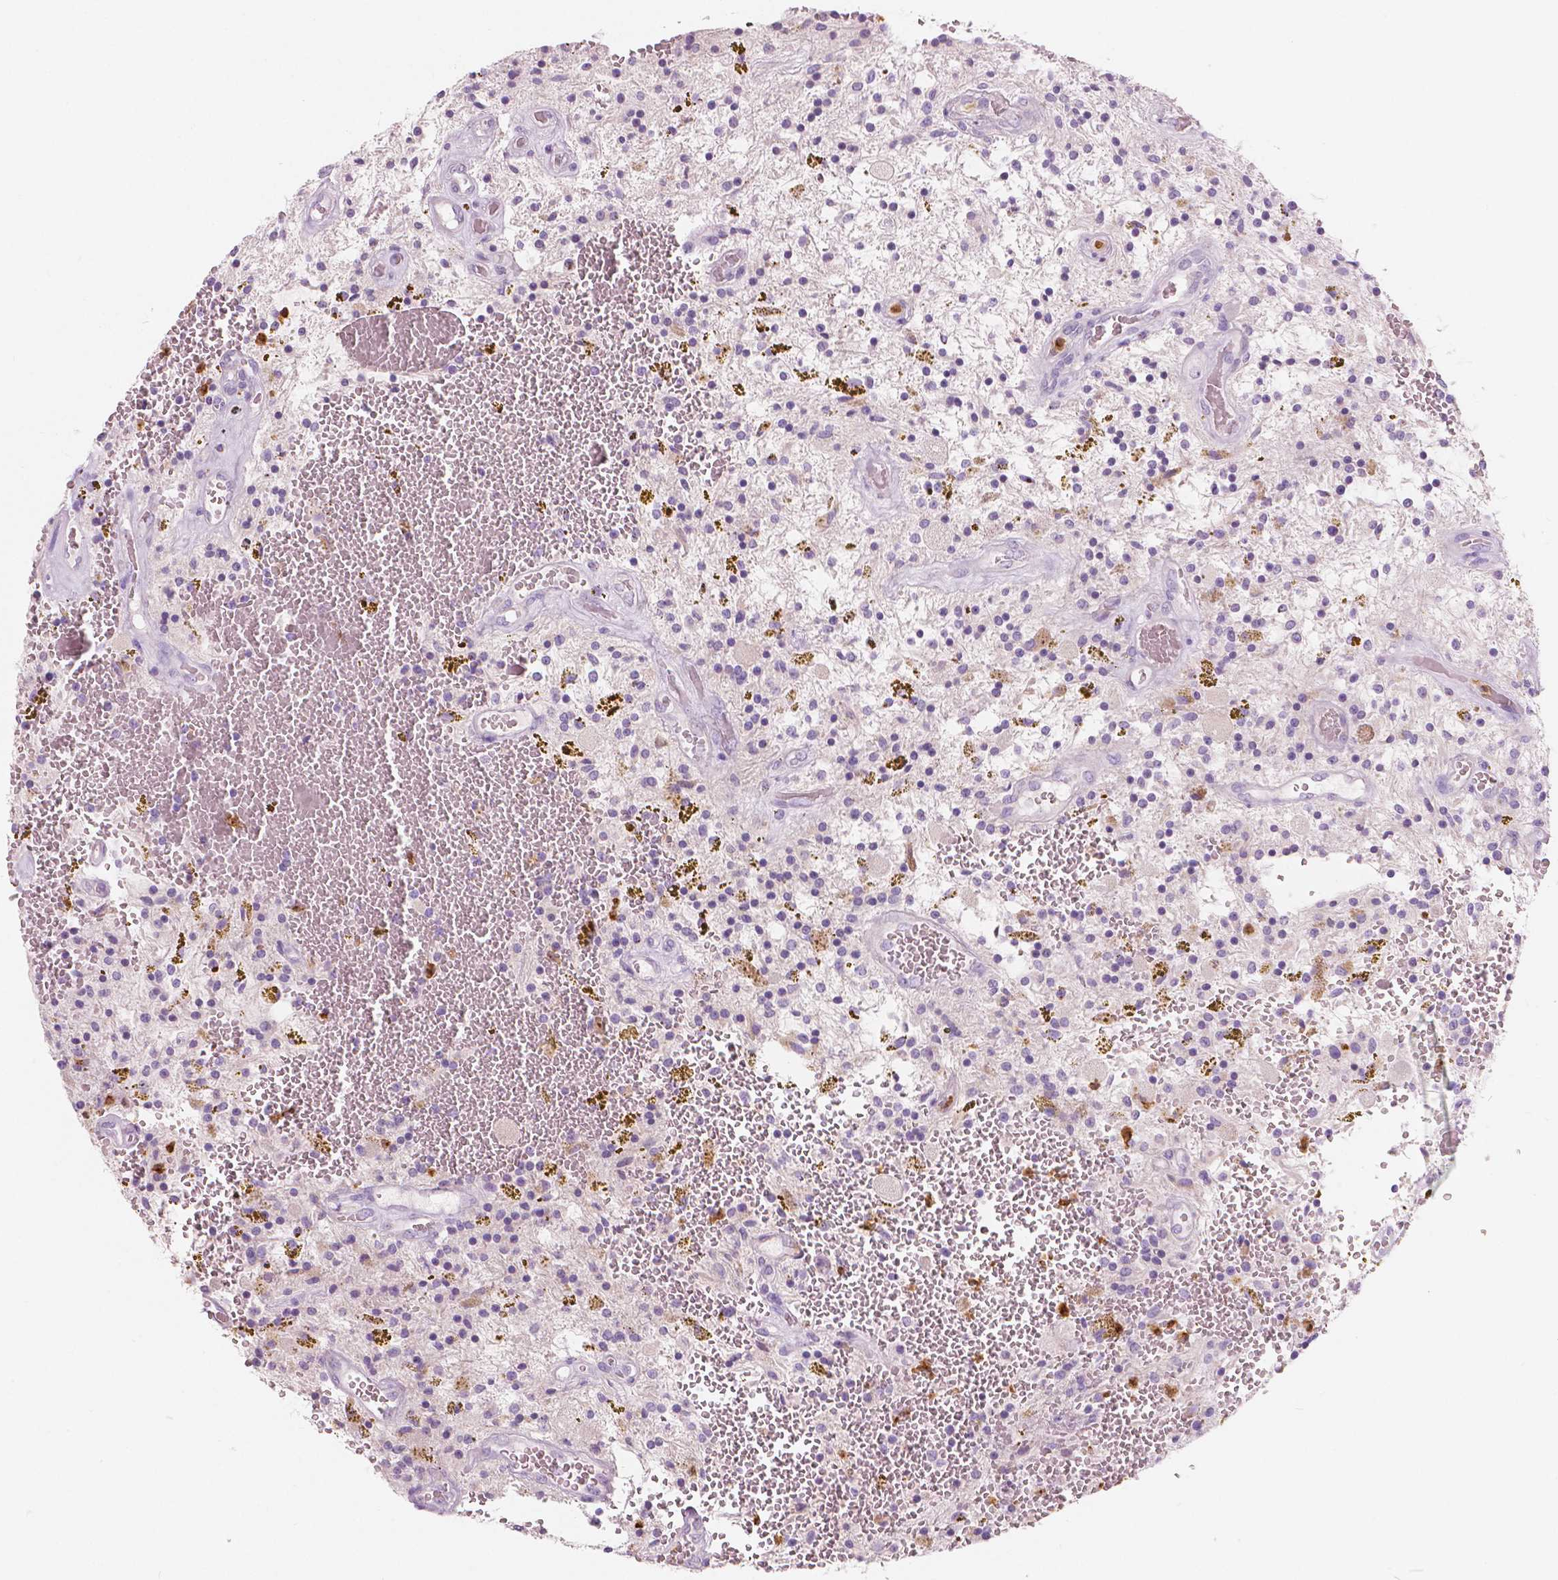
{"staining": {"intensity": "negative", "quantity": "none", "location": "none"}, "tissue": "glioma", "cell_type": "Tumor cells", "image_type": "cancer", "snomed": [{"axis": "morphology", "description": "Glioma, malignant, Low grade"}, {"axis": "topography", "description": "Cerebellum"}], "caption": "High power microscopy image of an immunohistochemistry (IHC) histopathology image of low-grade glioma (malignant), revealing no significant staining in tumor cells.", "gene": "CXCR2", "patient": {"sex": "female", "age": 14}}